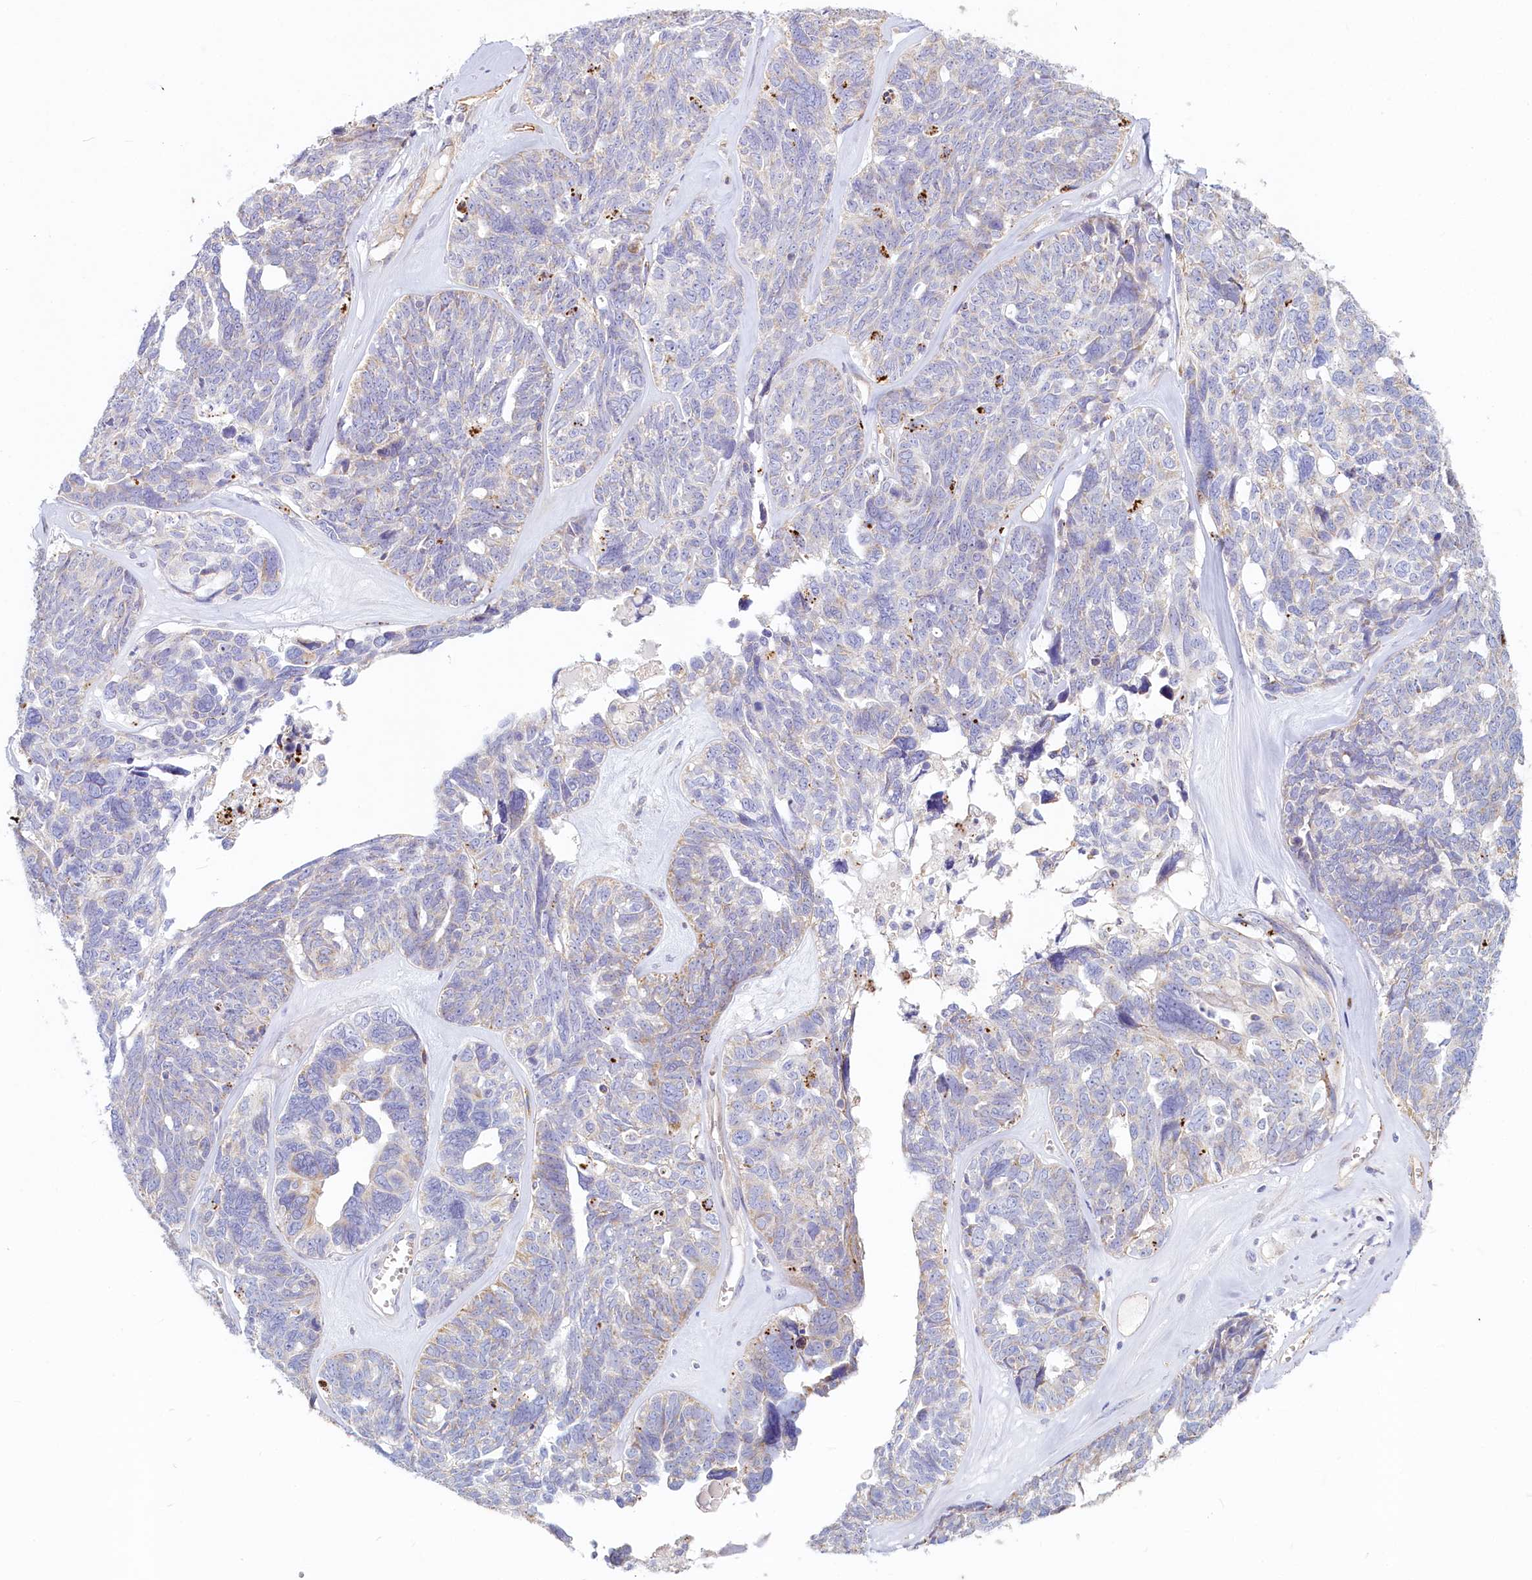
{"staining": {"intensity": "negative", "quantity": "none", "location": "none"}, "tissue": "ovarian cancer", "cell_type": "Tumor cells", "image_type": "cancer", "snomed": [{"axis": "morphology", "description": "Cystadenocarcinoma, serous, NOS"}, {"axis": "topography", "description": "Ovary"}], "caption": "There is no significant positivity in tumor cells of ovarian cancer.", "gene": "LMOD3", "patient": {"sex": "female", "age": 79}}